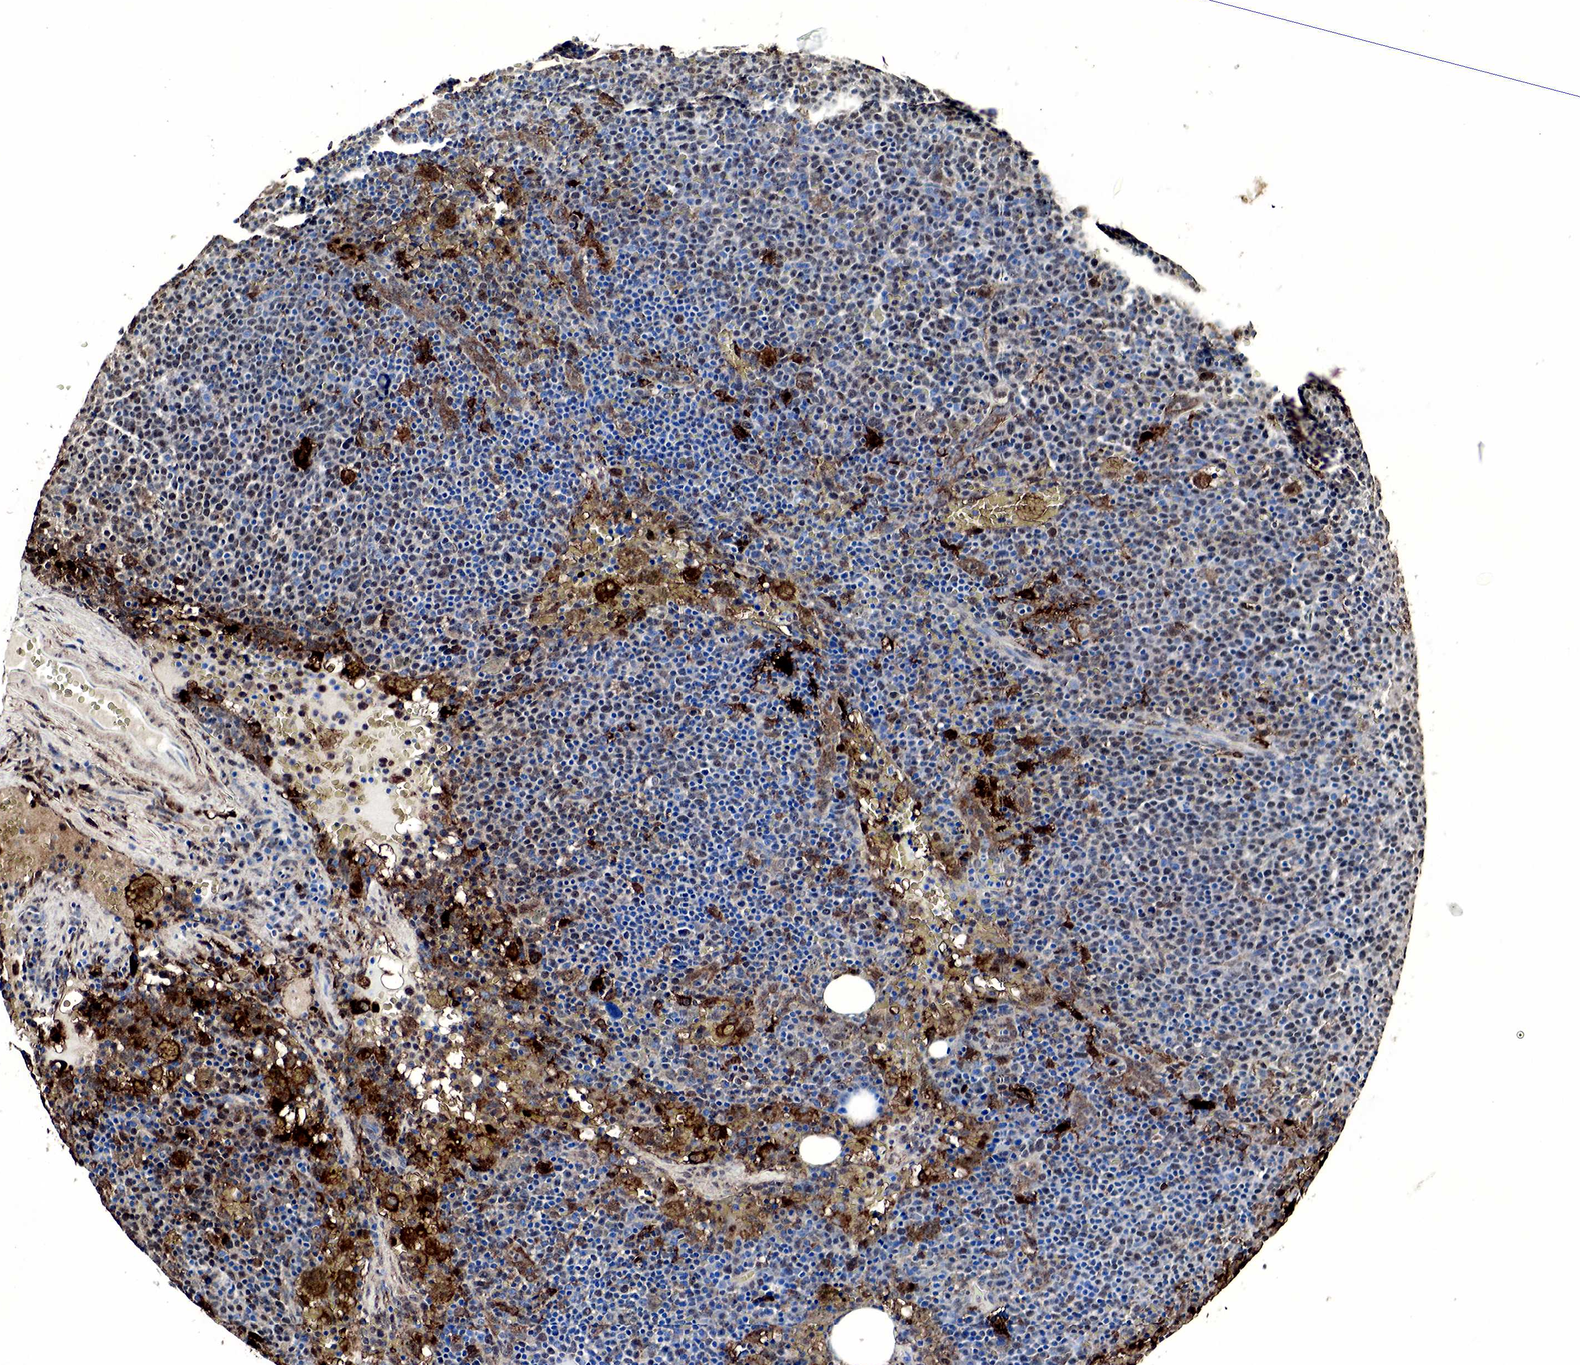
{"staining": {"intensity": "negative", "quantity": "none", "location": "none"}, "tissue": "lymphoma", "cell_type": "Tumor cells", "image_type": "cancer", "snomed": [{"axis": "morphology", "description": "Malignant lymphoma, non-Hodgkin's type, High grade"}, {"axis": "topography", "description": "Lymph node"}], "caption": "Immunohistochemistry (IHC) histopathology image of neoplastic tissue: human lymphoma stained with DAB (3,3'-diaminobenzidine) shows no significant protein expression in tumor cells.", "gene": "SPIN1", "patient": {"sex": "female", "age": 76}}